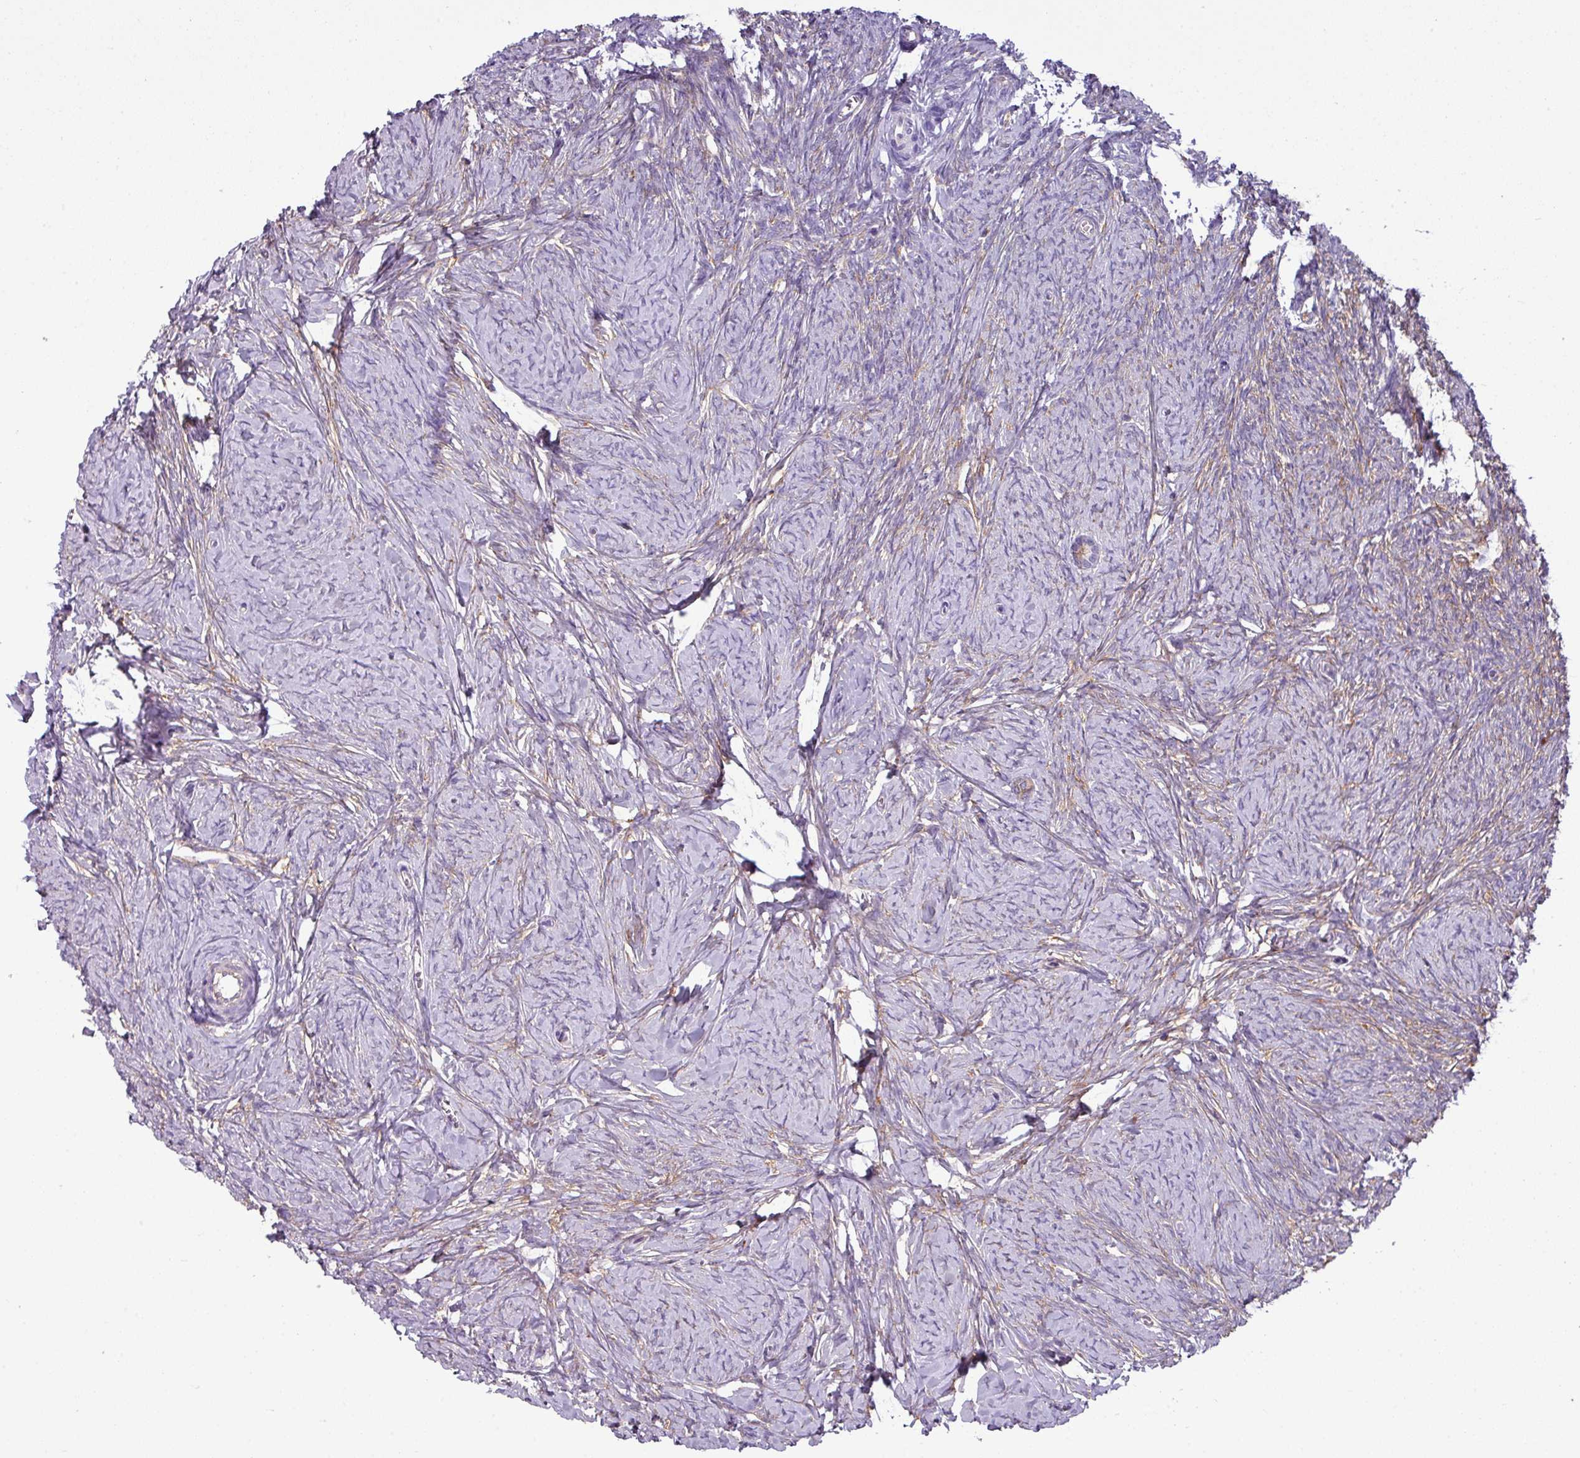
{"staining": {"intensity": "moderate", "quantity": "25%-75%", "location": "cytoplasmic/membranous"}, "tissue": "ovary", "cell_type": "Ovarian stroma cells", "image_type": "normal", "snomed": [{"axis": "morphology", "description": "Normal tissue, NOS"}, {"axis": "topography", "description": "Ovary"}], "caption": "High-magnification brightfield microscopy of normal ovary stained with DAB (brown) and counterstained with hematoxylin (blue). ovarian stroma cells exhibit moderate cytoplasmic/membranous positivity is appreciated in about25%-75% of cells.", "gene": "XNDC1N", "patient": {"sex": "female", "age": 44}}